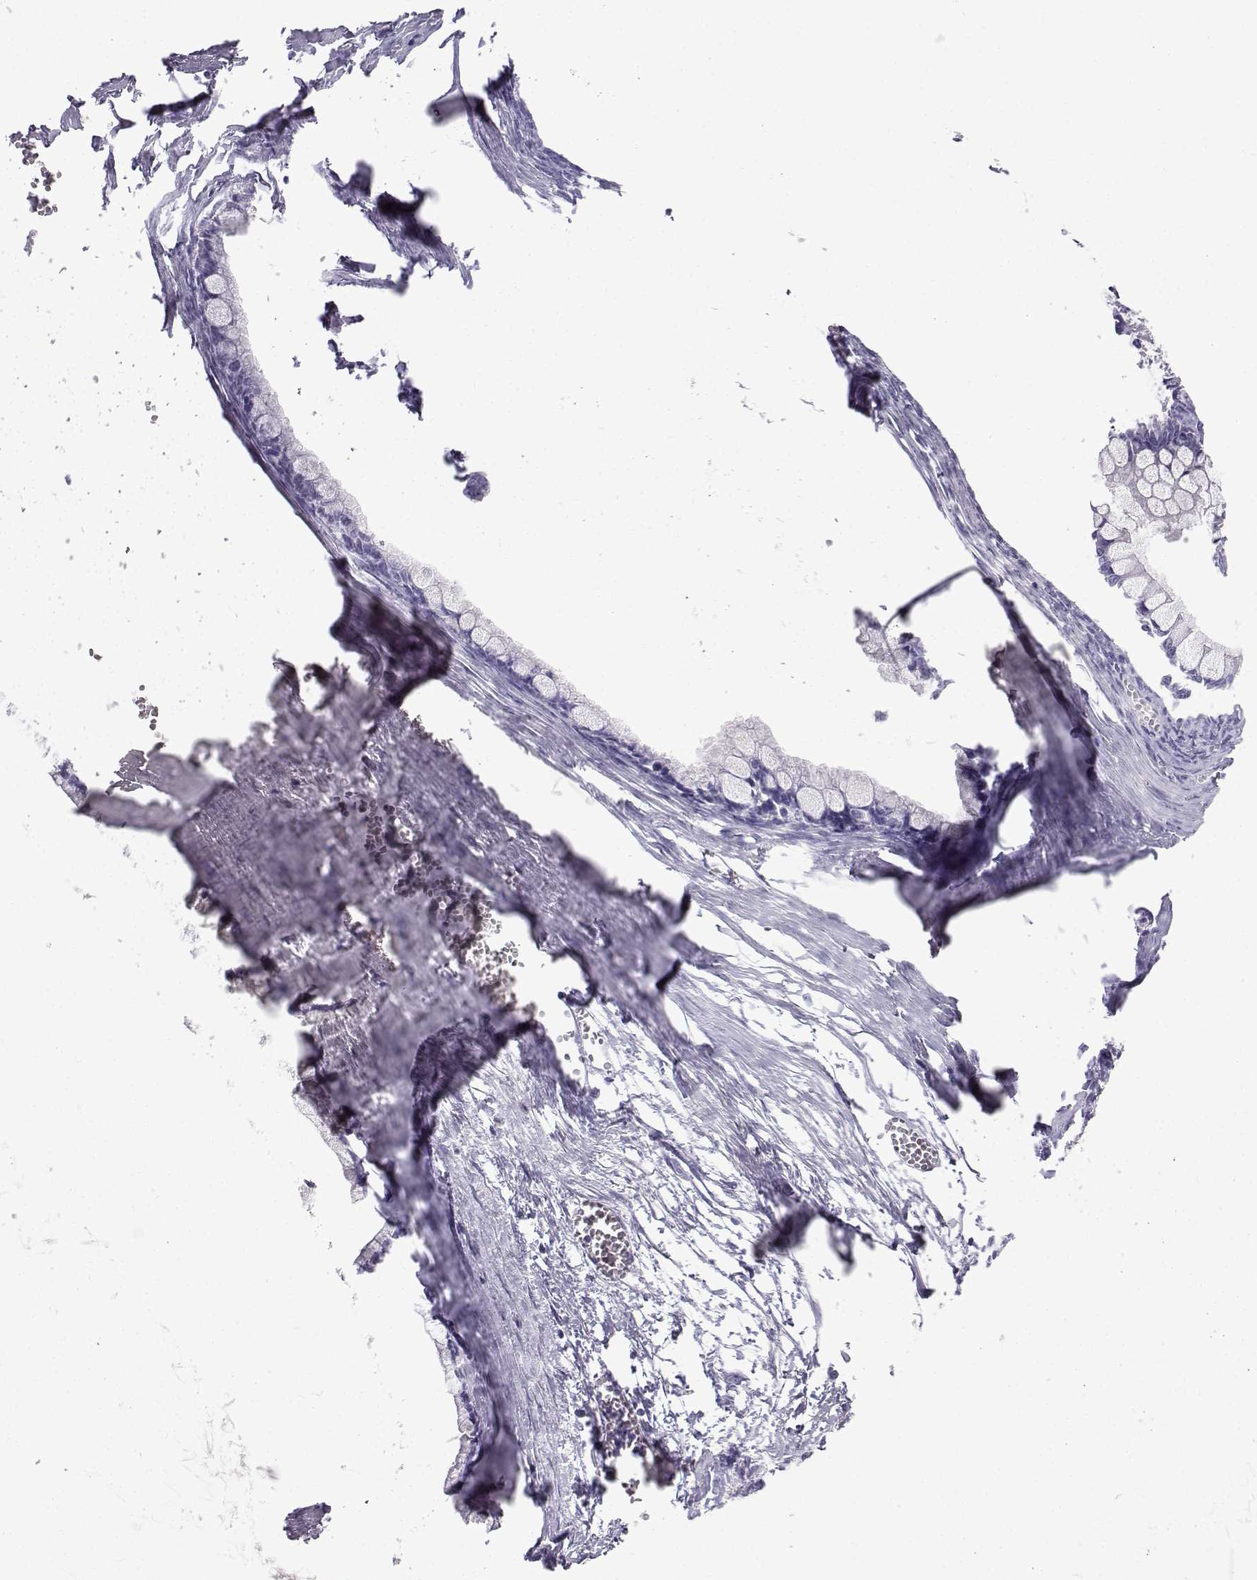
{"staining": {"intensity": "negative", "quantity": "none", "location": "none"}, "tissue": "ovarian cancer", "cell_type": "Tumor cells", "image_type": "cancer", "snomed": [{"axis": "morphology", "description": "Cystadenocarcinoma, mucinous, NOS"}, {"axis": "topography", "description": "Ovary"}], "caption": "This is an immunohistochemistry (IHC) micrograph of ovarian mucinous cystadenocarcinoma. There is no expression in tumor cells.", "gene": "CFAP53", "patient": {"sex": "female", "age": 67}}